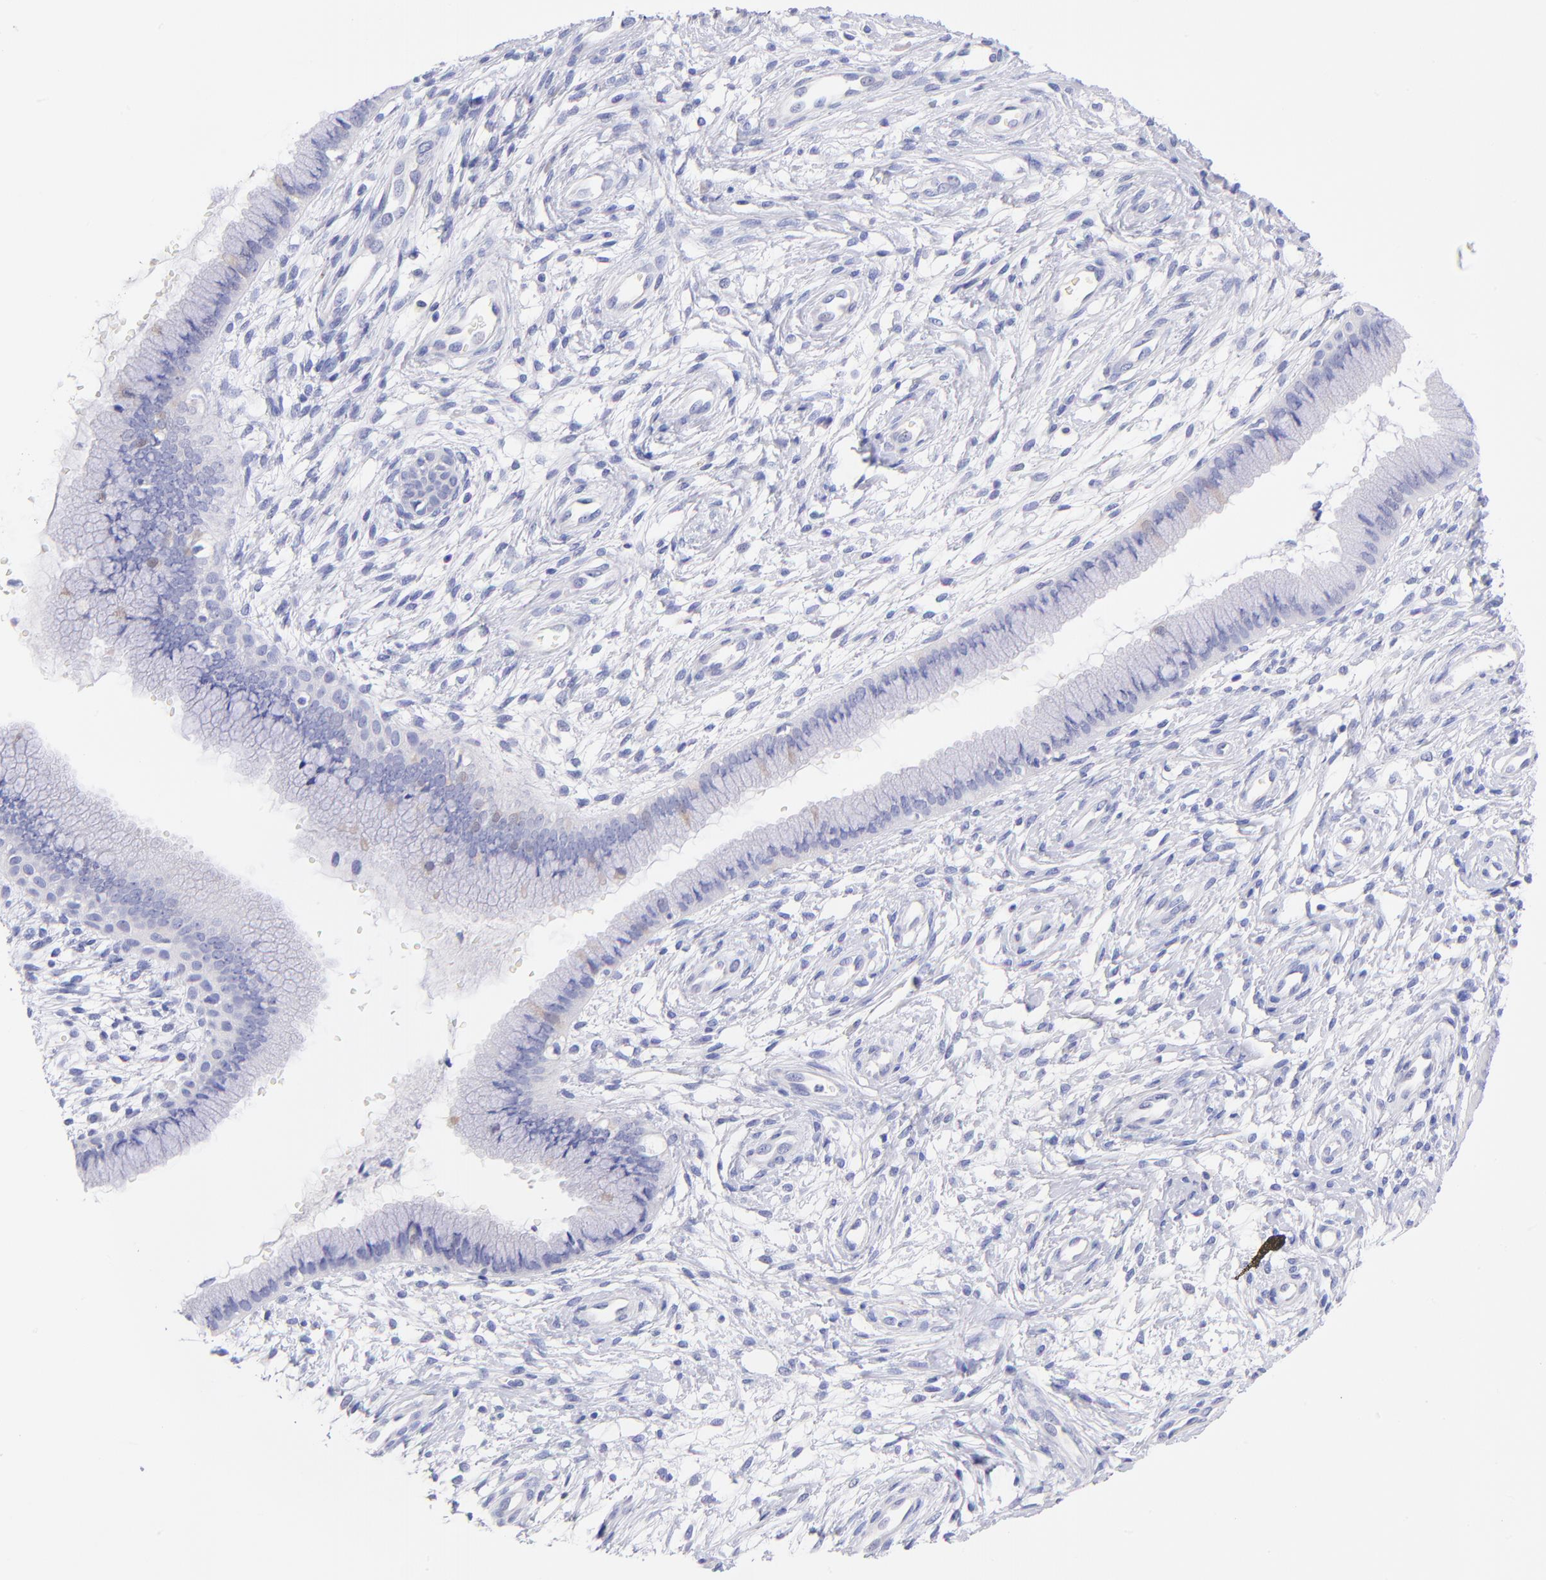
{"staining": {"intensity": "weak", "quantity": "<25%", "location": "cytoplasmic/membranous"}, "tissue": "cervix", "cell_type": "Glandular cells", "image_type": "normal", "snomed": [{"axis": "morphology", "description": "Normal tissue, NOS"}, {"axis": "topography", "description": "Cervix"}], "caption": "Immunohistochemical staining of unremarkable cervix demonstrates no significant positivity in glandular cells. (Stains: DAB (3,3'-diaminobenzidine) immunohistochemistry with hematoxylin counter stain, Microscopy: brightfield microscopy at high magnification).", "gene": "RAB3B", "patient": {"sex": "female", "age": 39}}